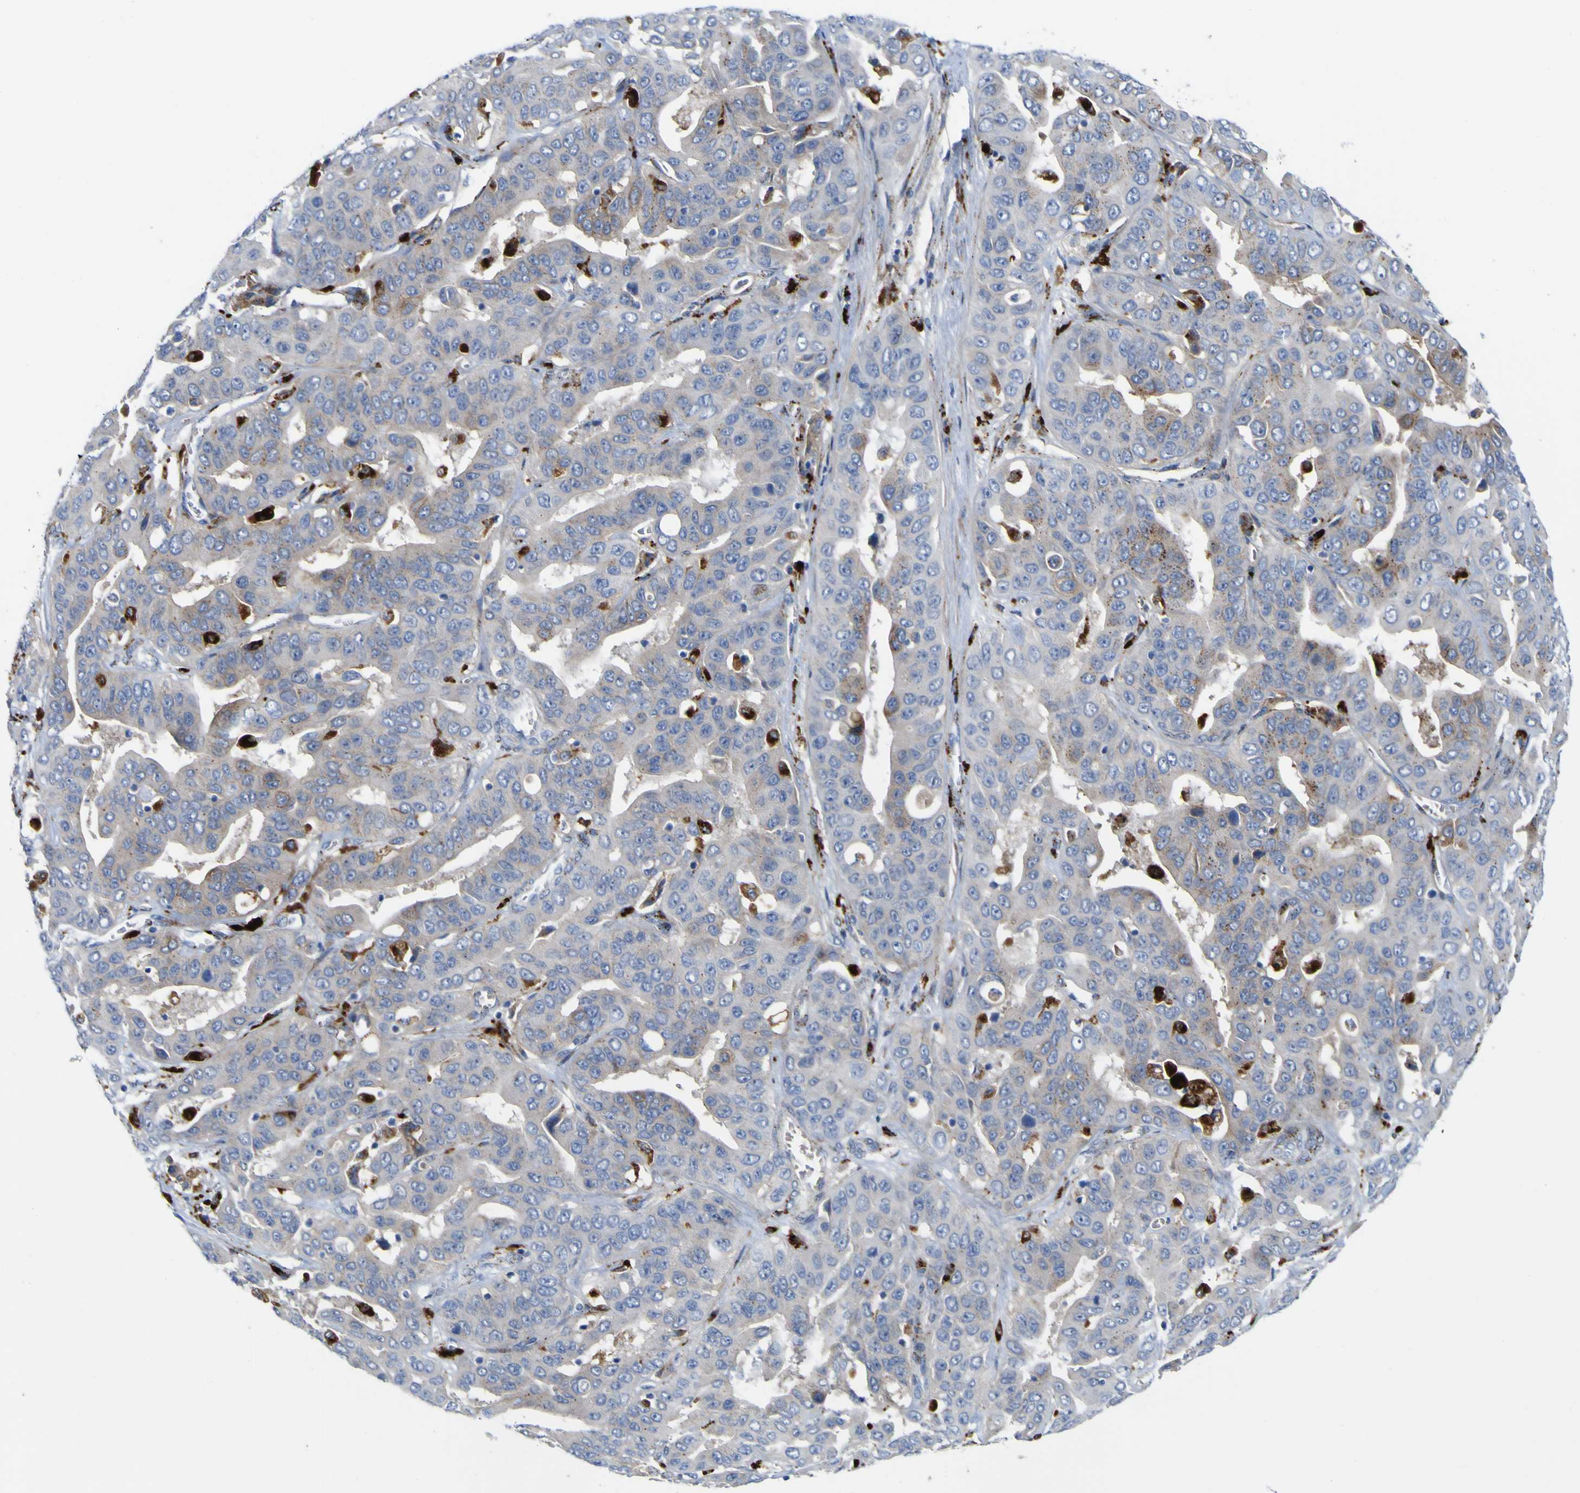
{"staining": {"intensity": "weak", "quantity": "25%-75%", "location": "cytoplasmic/membranous"}, "tissue": "liver cancer", "cell_type": "Tumor cells", "image_type": "cancer", "snomed": [{"axis": "morphology", "description": "Cholangiocarcinoma"}, {"axis": "topography", "description": "Liver"}], "caption": "This is an image of IHC staining of liver cancer (cholangiocarcinoma), which shows weak staining in the cytoplasmic/membranous of tumor cells.", "gene": "PTPRF", "patient": {"sex": "female", "age": 52}}